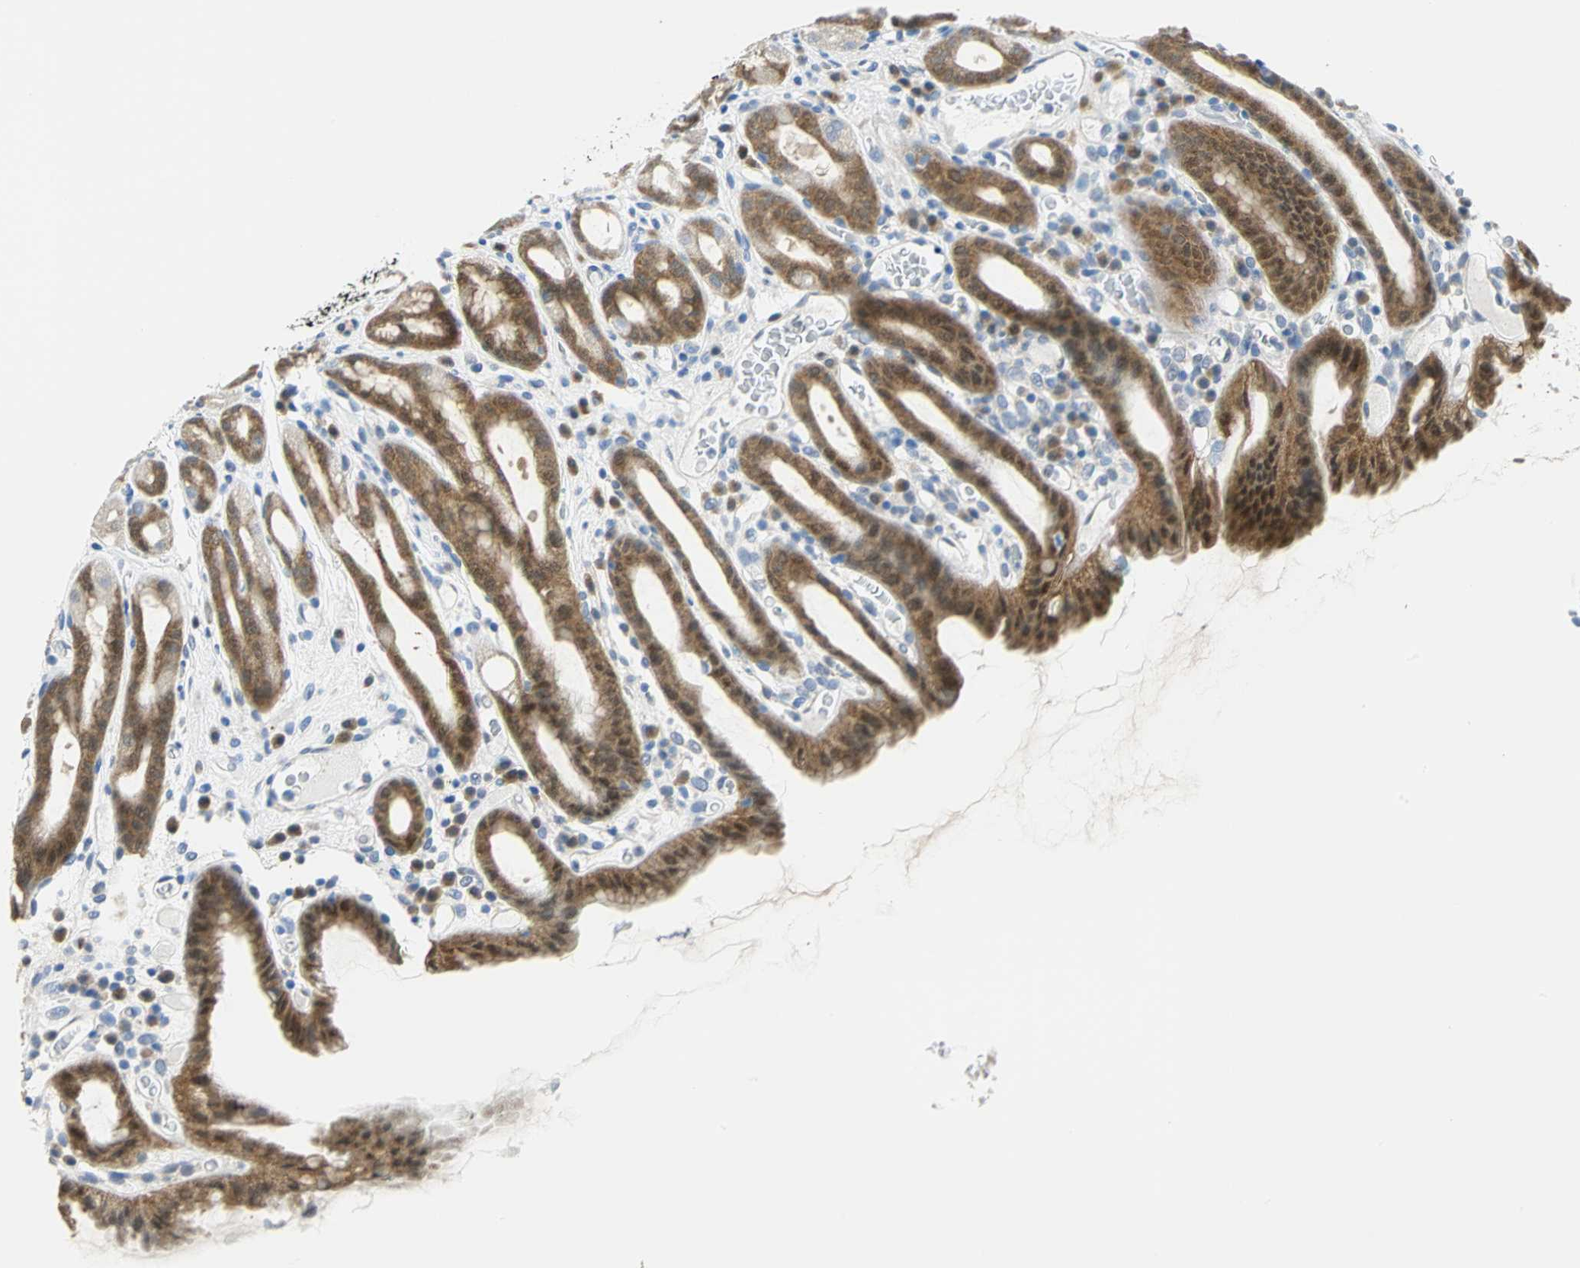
{"staining": {"intensity": "moderate", "quantity": ">75%", "location": "cytoplasmic/membranous,nuclear"}, "tissue": "stomach", "cell_type": "Glandular cells", "image_type": "normal", "snomed": [{"axis": "morphology", "description": "Normal tissue, NOS"}, {"axis": "topography", "description": "Stomach, upper"}], "caption": "A high-resolution image shows IHC staining of benign stomach, which displays moderate cytoplasmic/membranous,nuclear expression in approximately >75% of glandular cells.", "gene": "PGM3", "patient": {"sex": "male", "age": 68}}